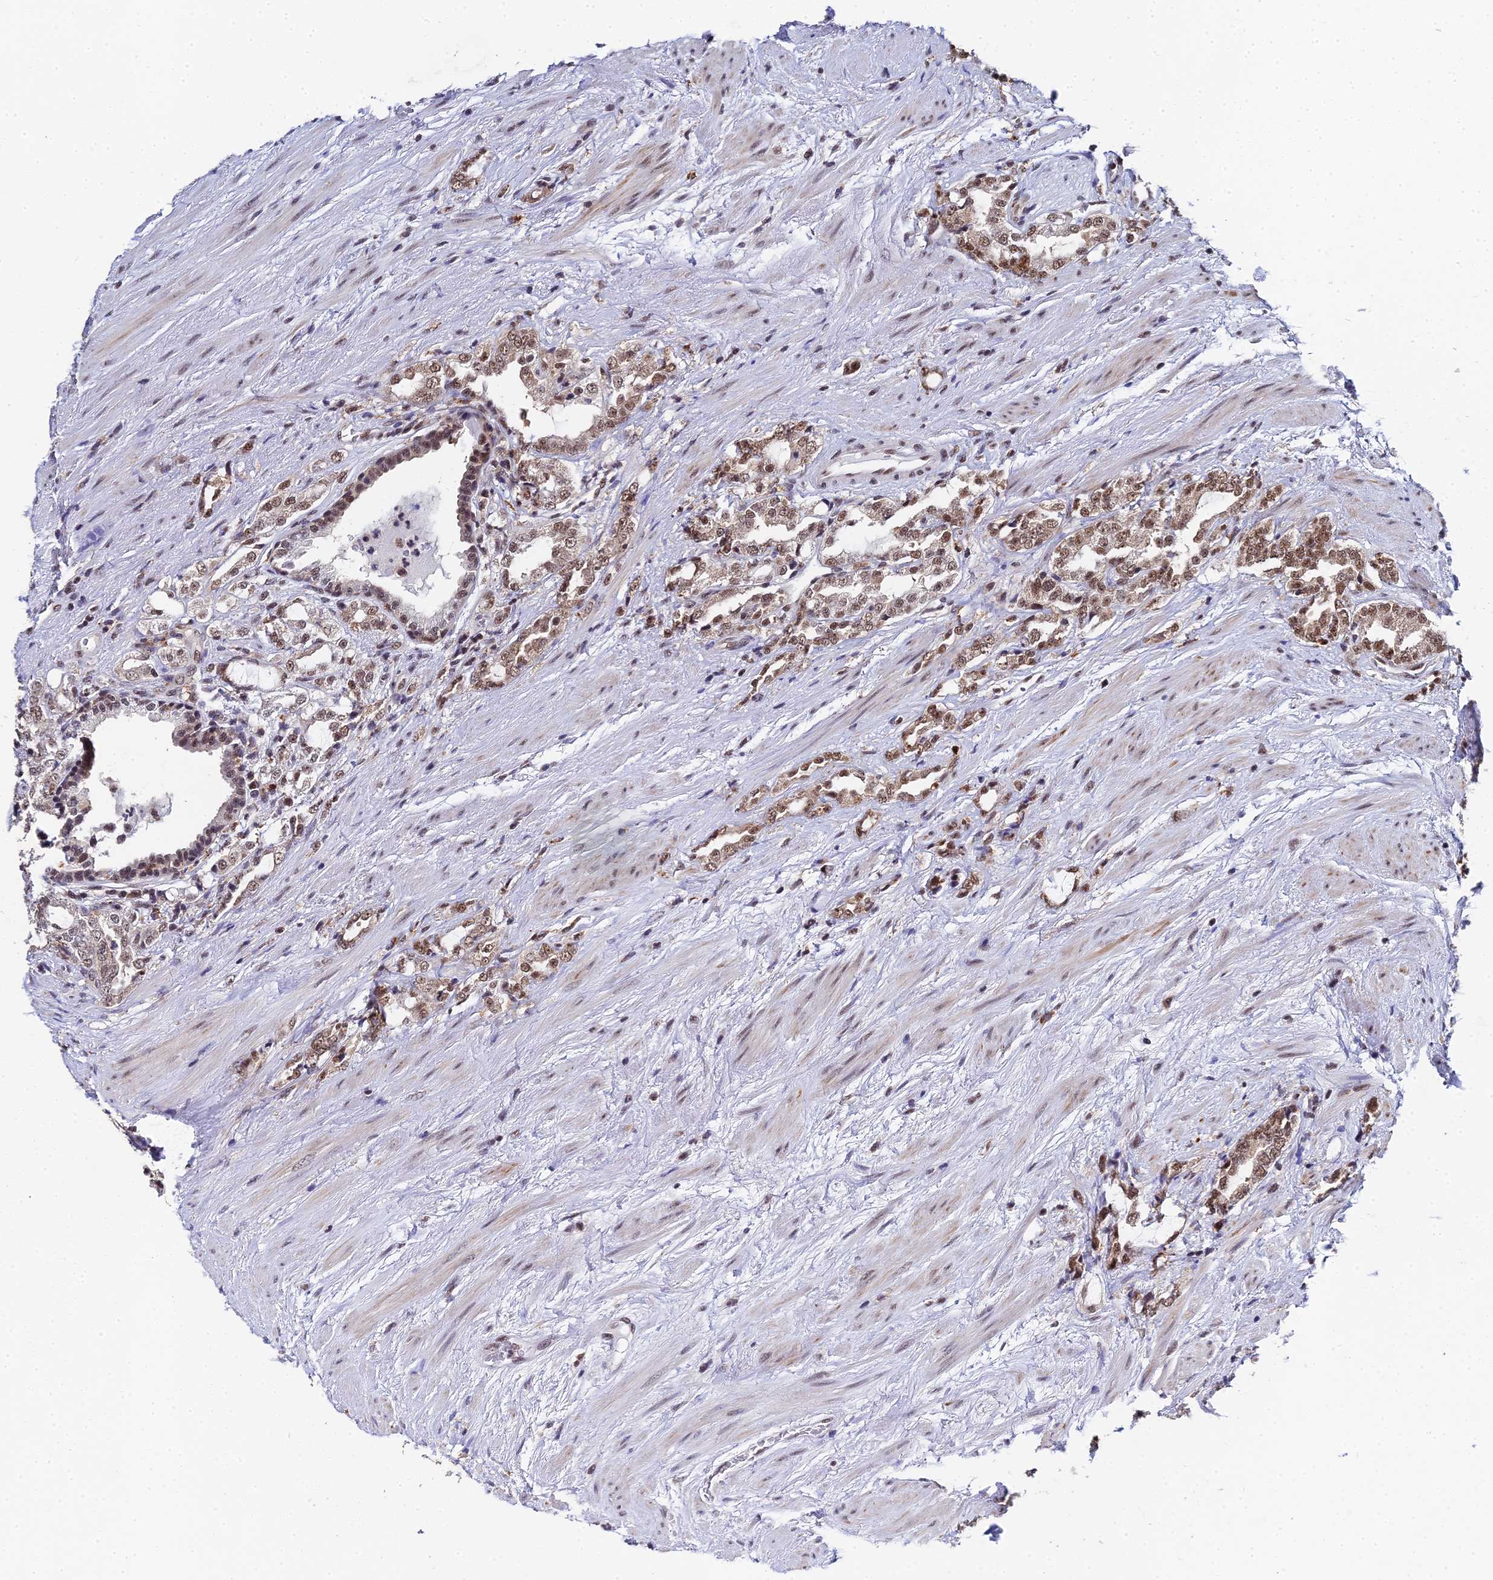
{"staining": {"intensity": "moderate", "quantity": ">75%", "location": "cytoplasmic/membranous,nuclear"}, "tissue": "prostate cancer", "cell_type": "Tumor cells", "image_type": "cancer", "snomed": [{"axis": "morphology", "description": "Adenocarcinoma, High grade"}, {"axis": "topography", "description": "Prostate"}], "caption": "Human prostate cancer stained with a protein marker exhibits moderate staining in tumor cells.", "gene": "MAGOHB", "patient": {"sex": "male", "age": 64}}